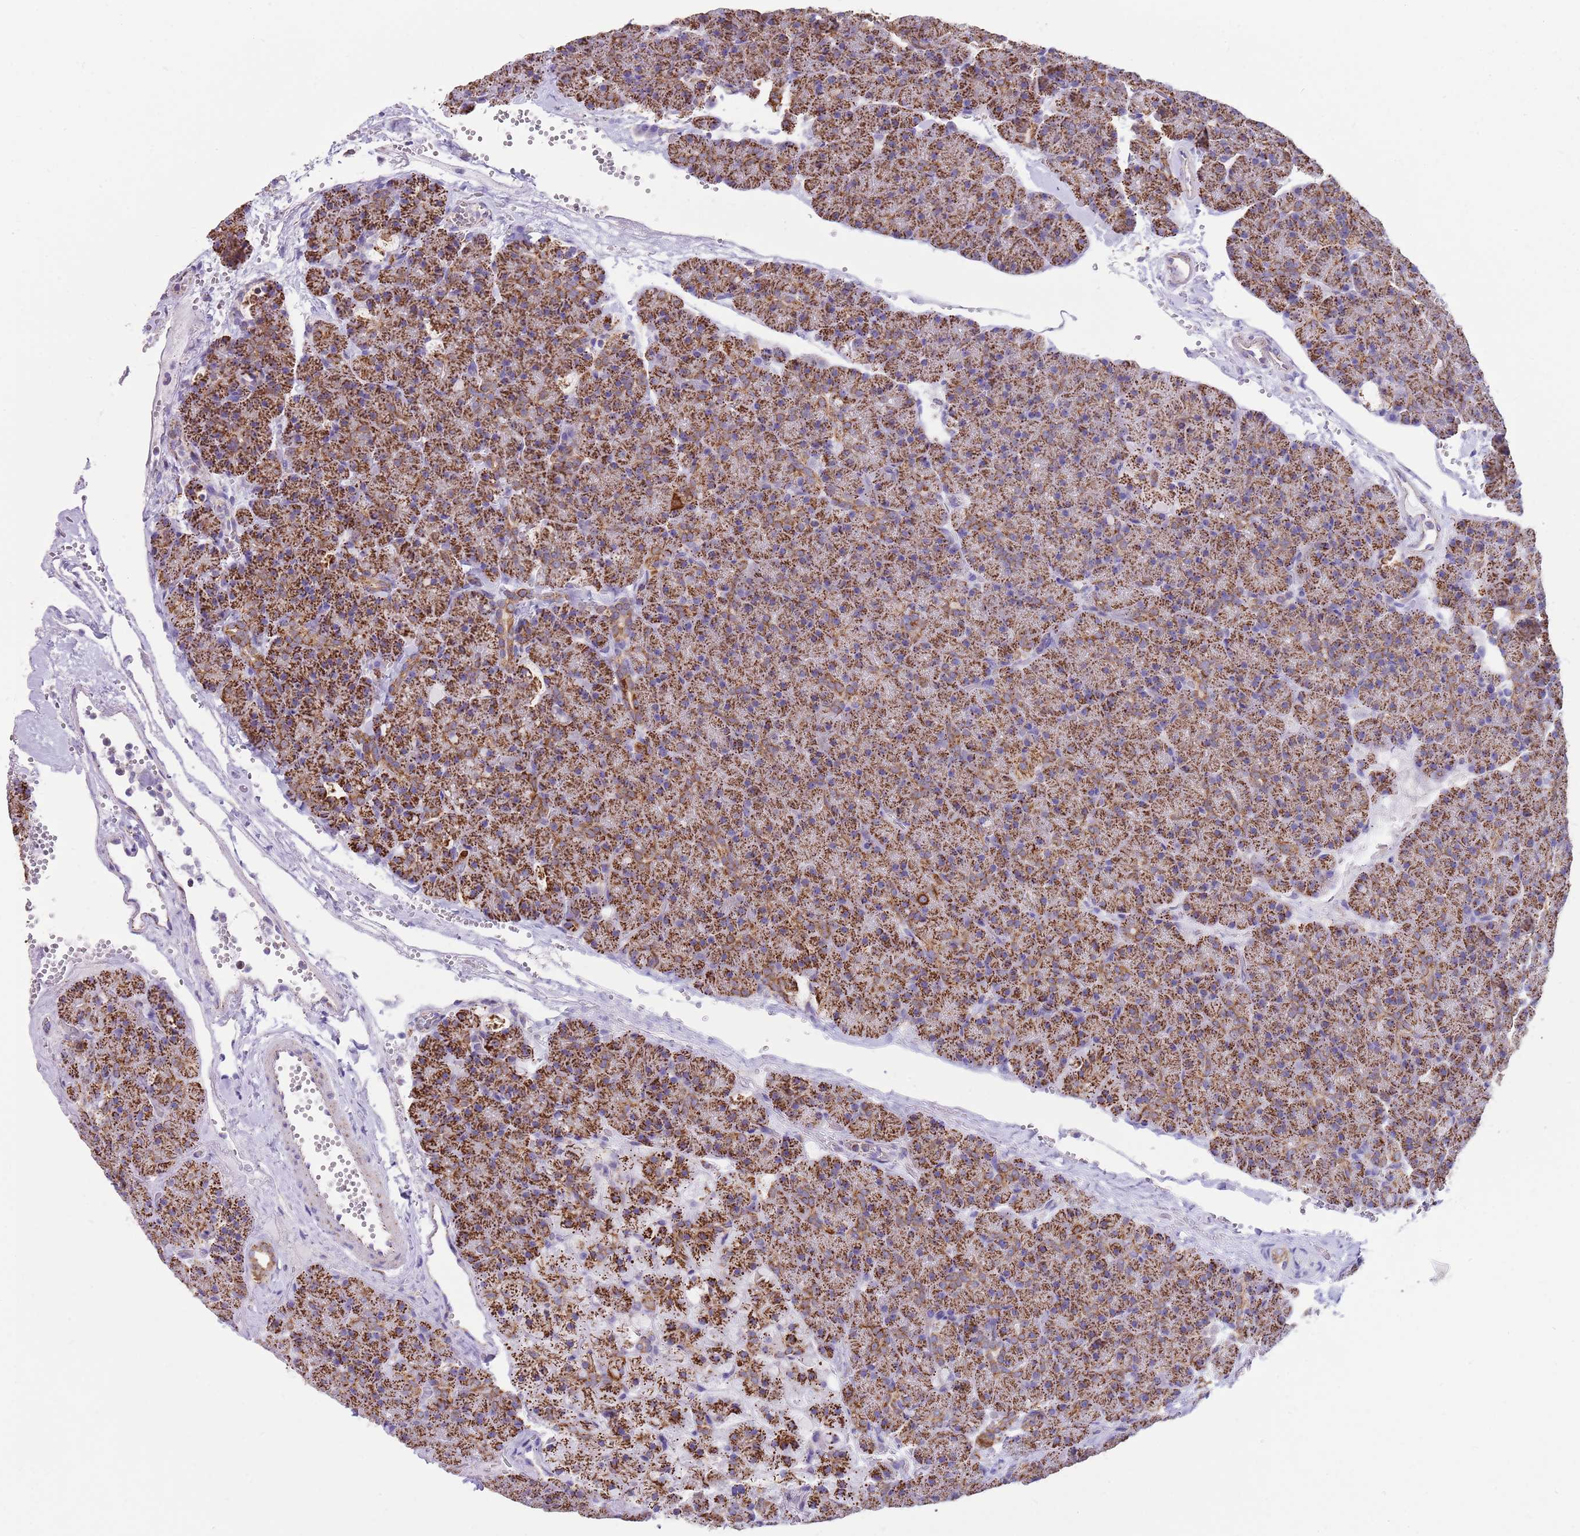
{"staining": {"intensity": "strong", "quantity": ">75%", "location": "cytoplasmic/membranous"}, "tissue": "pancreas", "cell_type": "Exocrine glandular cells", "image_type": "normal", "snomed": [{"axis": "morphology", "description": "Normal tissue, NOS"}, {"axis": "topography", "description": "Pancreas"}], "caption": "This photomicrograph shows IHC staining of benign pancreas, with high strong cytoplasmic/membranous expression in approximately >75% of exocrine glandular cells.", "gene": "TTLL1", "patient": {"sex": "male", "age": 36}}